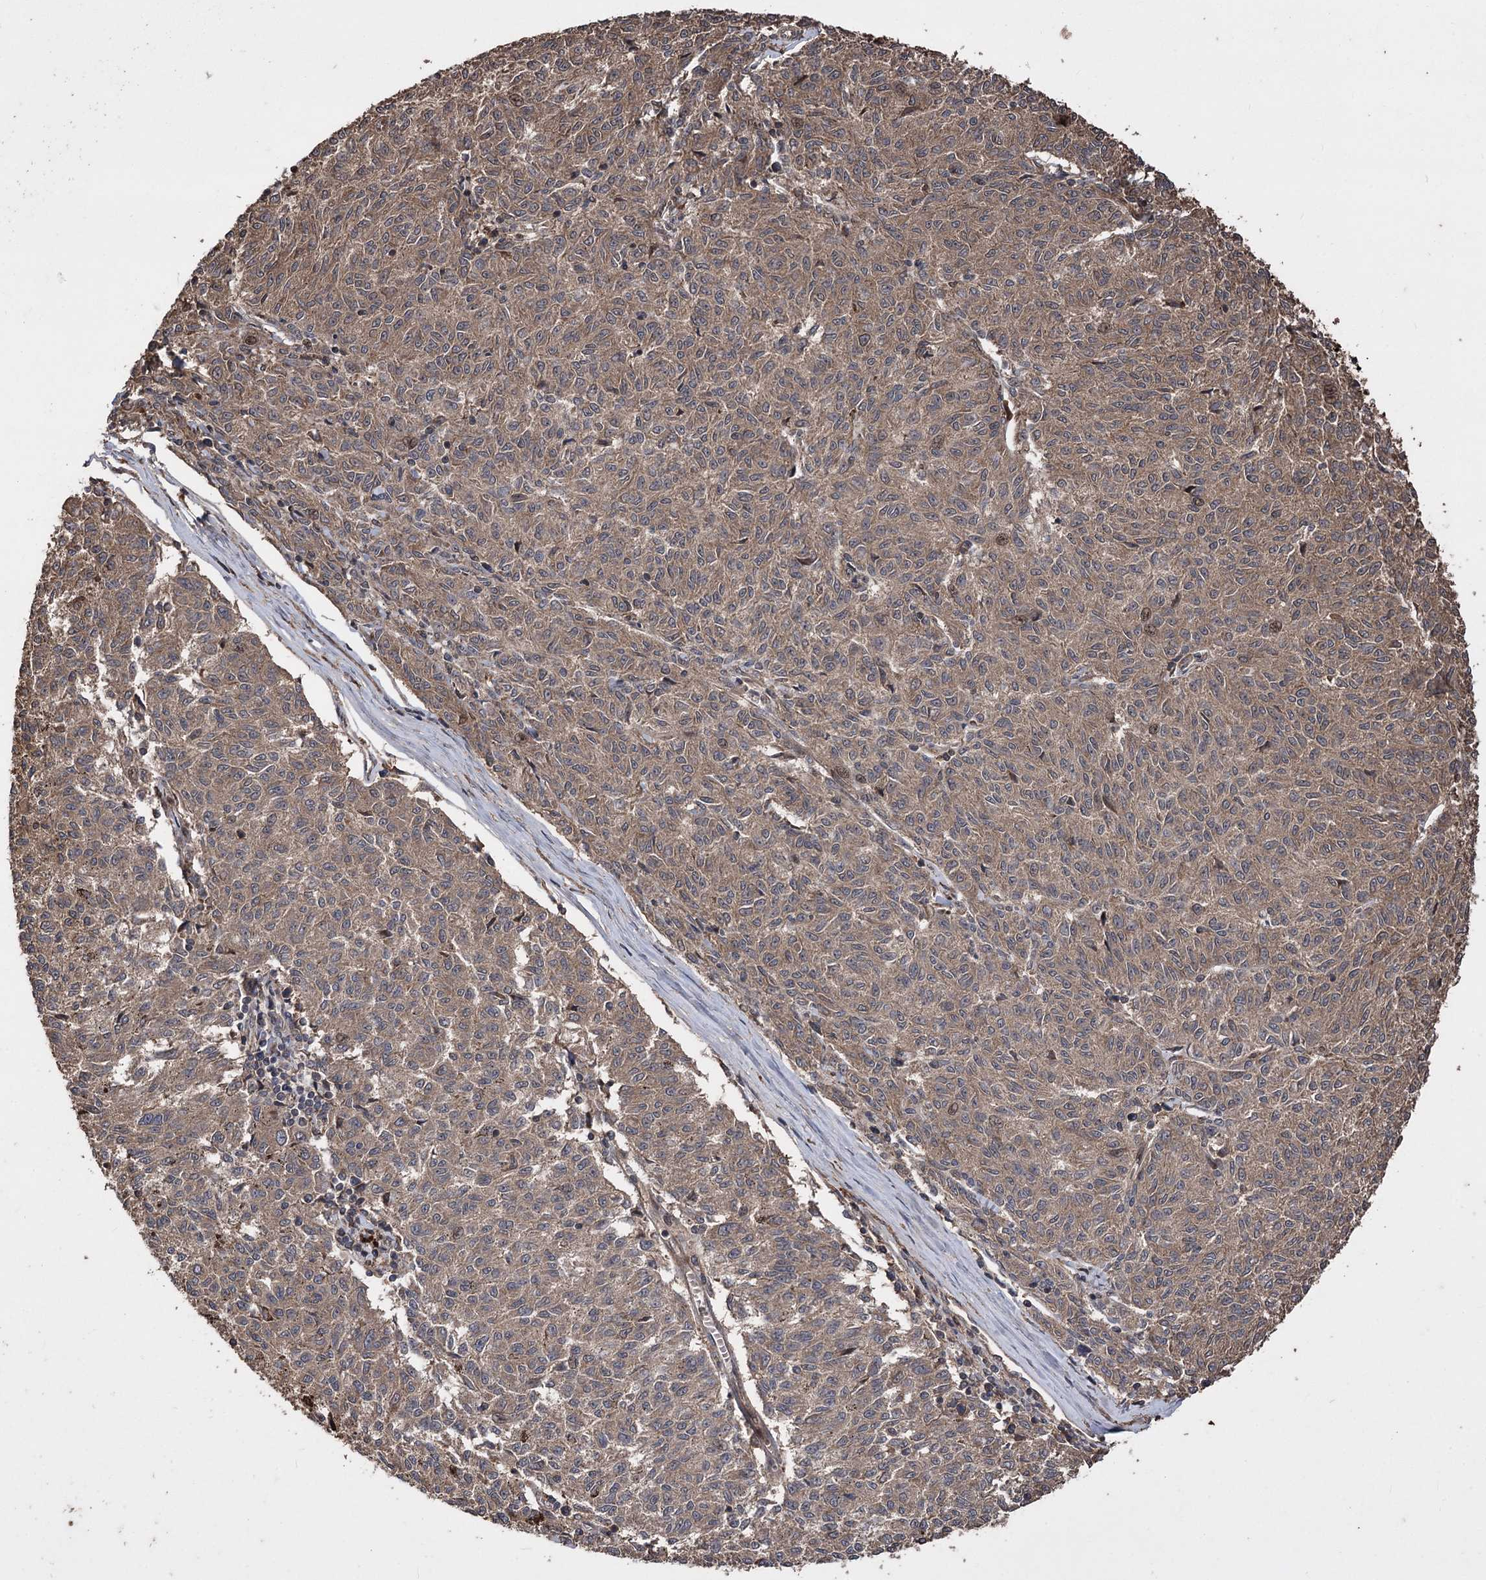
{"staining": {"intensity": "weak", "quantity": ">75%", "location": "cytoplasmic/membranous,nuclear"}, "tissue": "melanoma", "cell_type": "Tumor cells", "image_type": "cancer", "snomed": [{"axis": "morphology", "description": "Malignant melanoma, NOS"}, {"axis": "topography", "description": "Skin"}], "caption": "Protein analysis of malignant melanoma tissue displays weak cytoplasmic/membranous and nuclear staining in approximately >75% of tumor cells.", "gene": "RASSF3", "patient": {"sex": "female", "age": 72}}